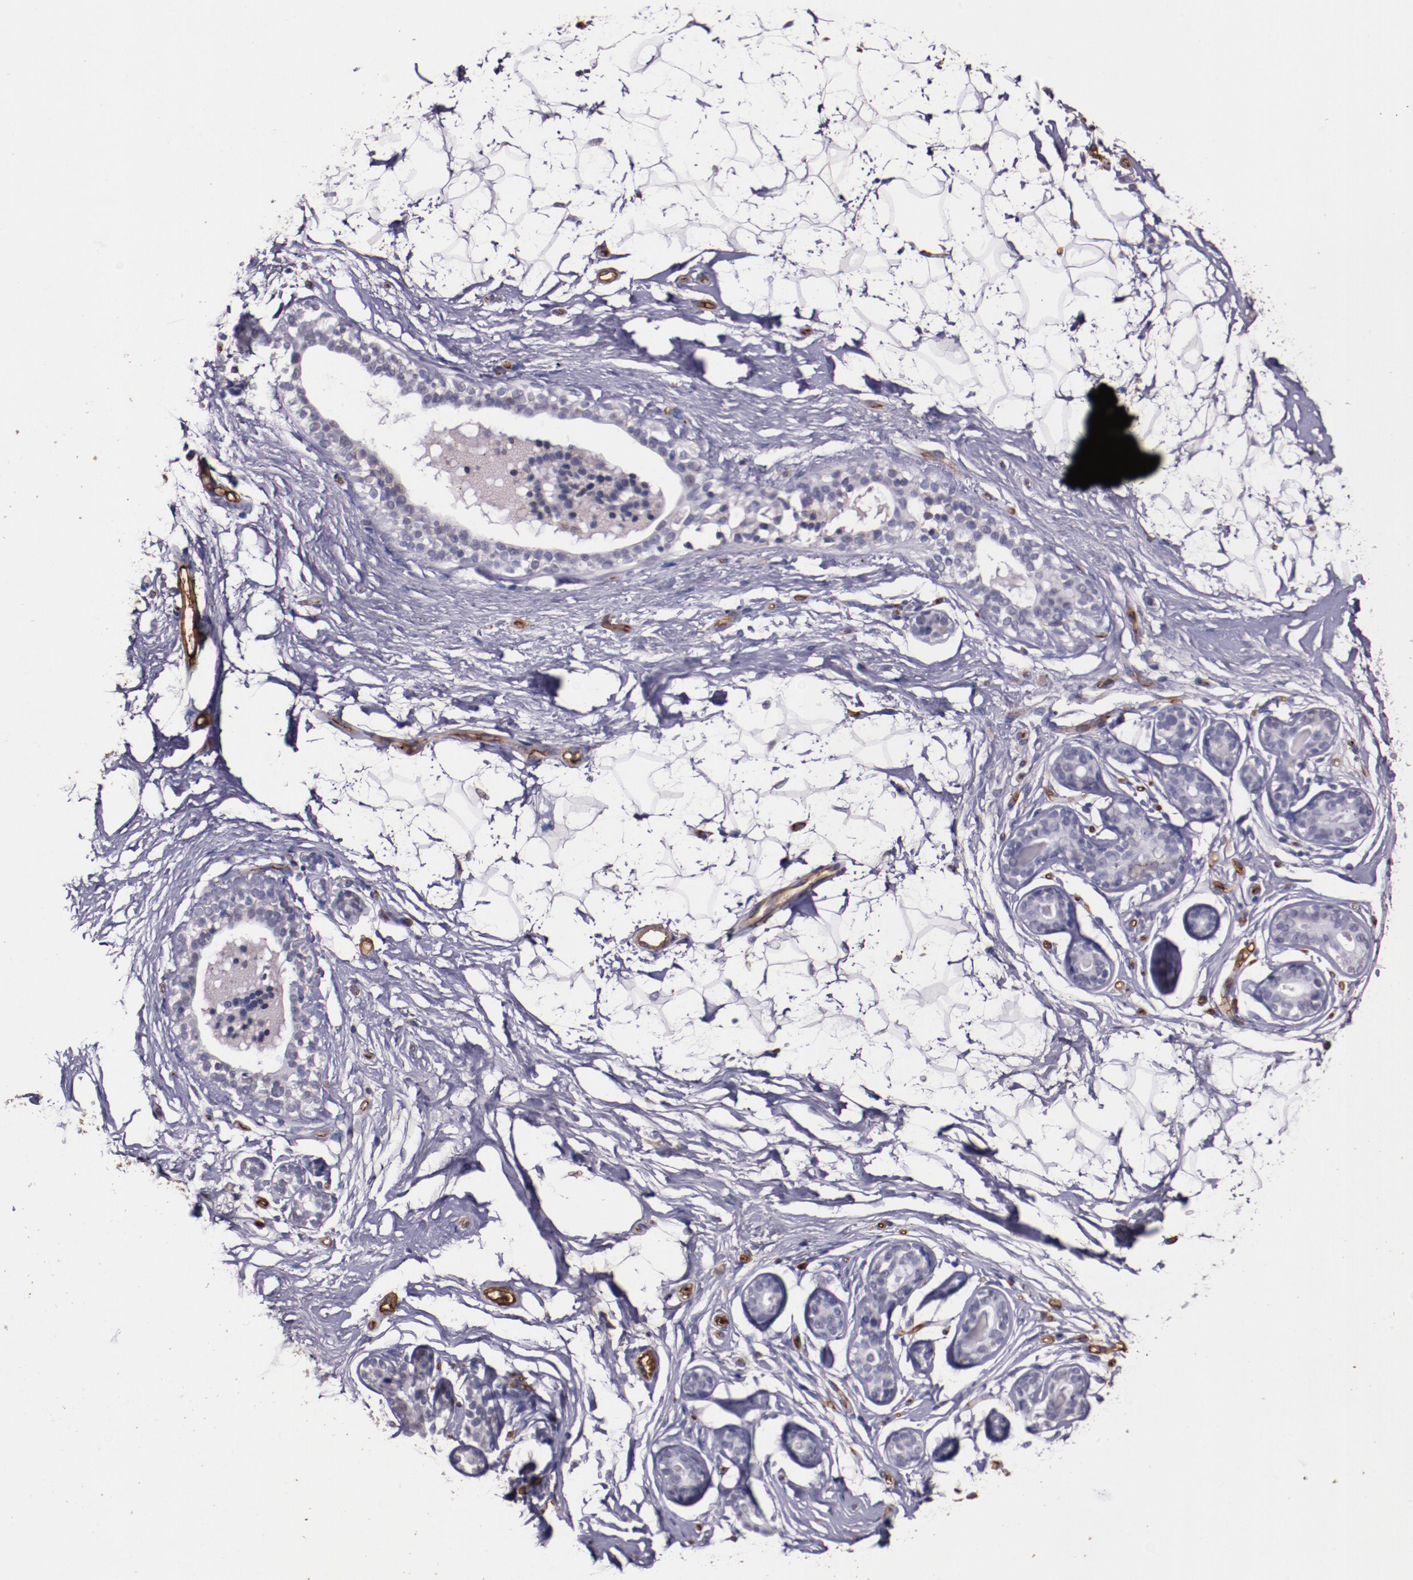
{"staining": {"intensity": "moderate", "quantity": "25%-75%", "location": "cytoplasmic/membranous"}, "tissue": "adipose tissue", "cell_type": "Adipocytes", "image_type": "normal", "snomed": [{"axis": "morphology", "description": "Normal tissue, NOS"}, {"axis": "topography", "description": "Breast"}], "caption": "Immunohistochemistry (IHC) photomicrograph of normal adipose tissue: human adipose tissue stained using immunohistochemistry (IHC) displays medium levels of moderate protein expression localized specifically in the cytoplasmic/membranous of adipocytes, appearing as a cytoplasmic/membranous brown color.", "gene": "A2M", "patient": {"sex": "female", "age": 22}}